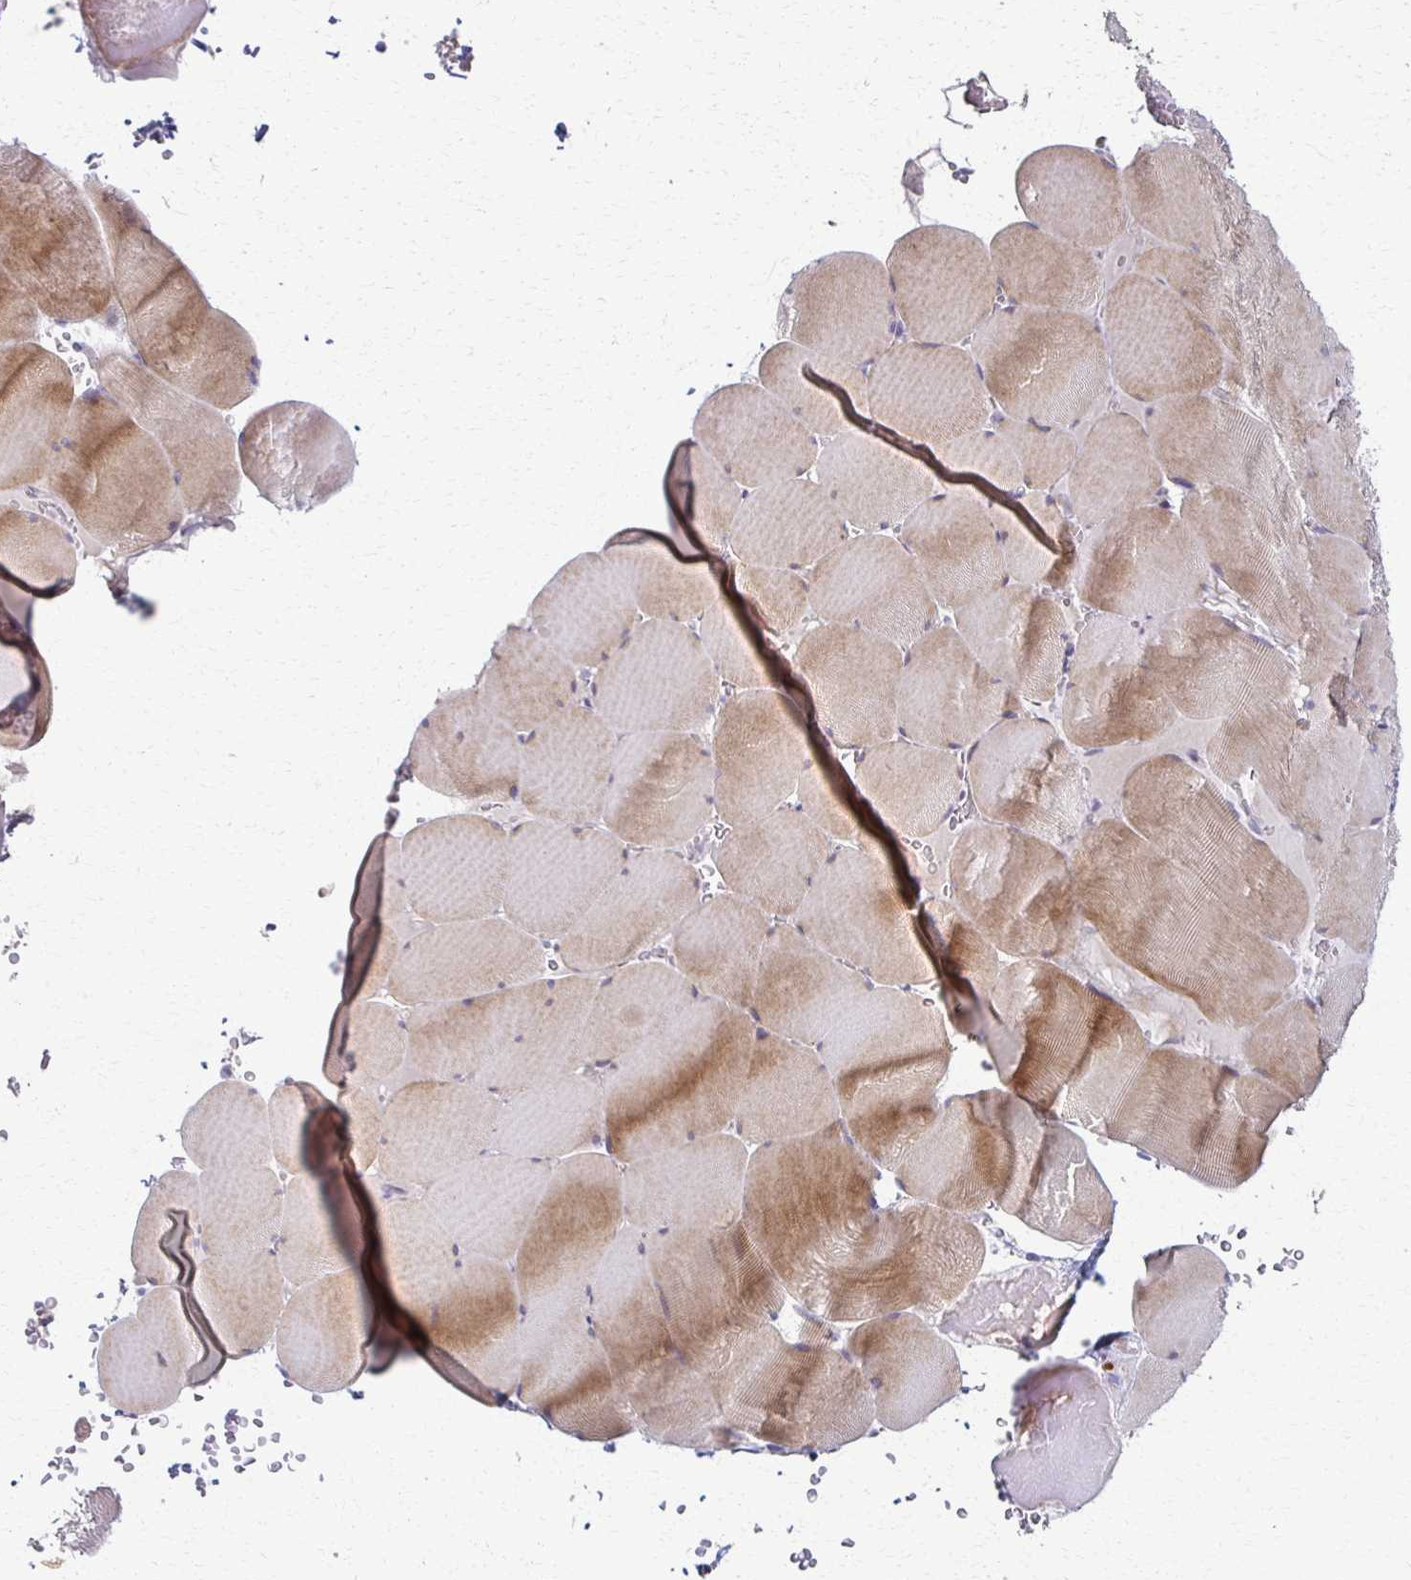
{"staining": {"intensity": "moderate", "quantity": ">75%", "location": "cytoplasmic/membranous"}, "tissue": "skeletal muscle", "cell_type": "Myocytes", "image_type": "normal", "snomed": [{"axis": "morphology", "description": "Normal tissue, NOS"}, {"axis": "topography", "description": "Skeletal muscle"}, {"axis": "topography", "description": "Head-Neck"}], "caption": "Brown immunohistochemical staining in normal human skeletal muscle demonstrates moderate cytoplasmic/membranous staining in approximately >75% of myocytes.", "gene": "FOXO4", "patient": {"sex": "male", "age": 66}}